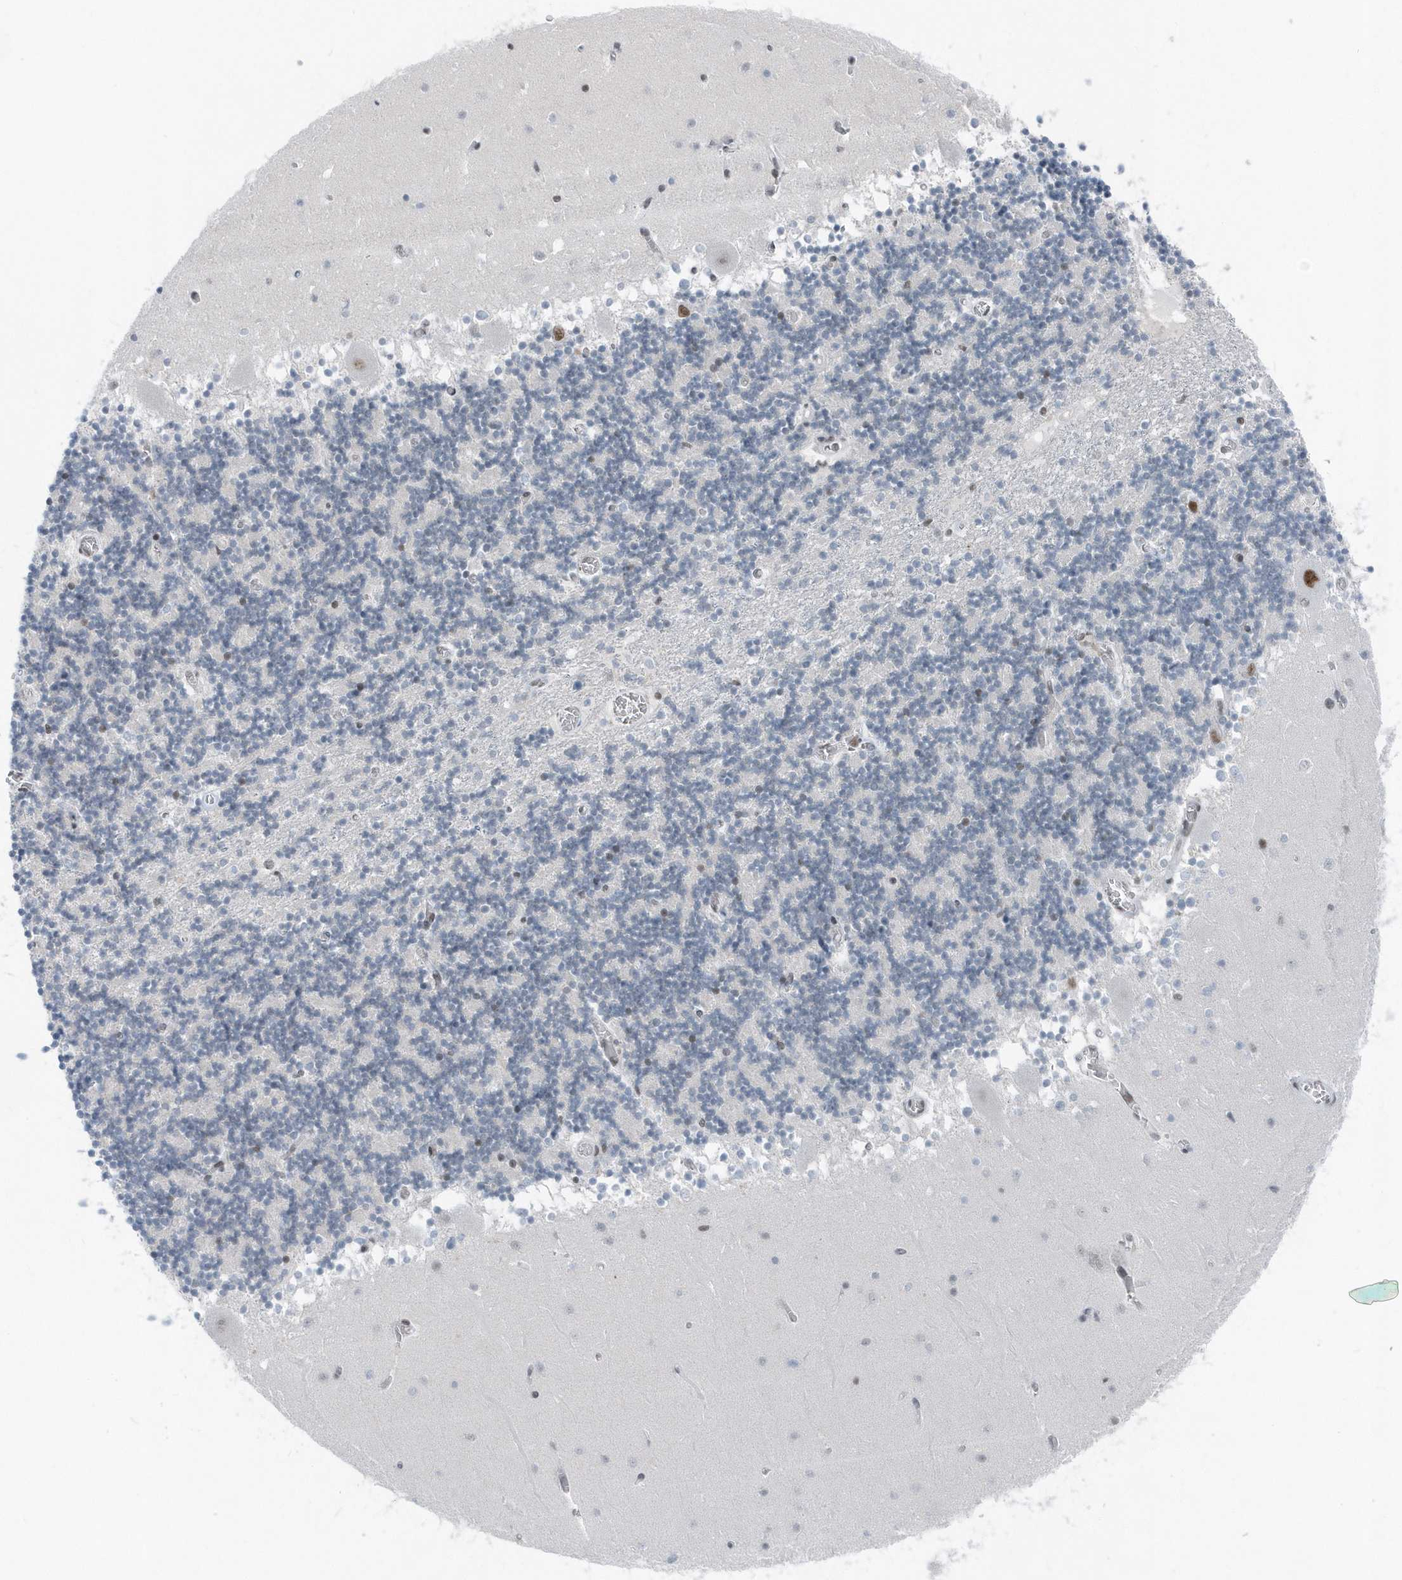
{"staining": {"intensity": "moderate", "quantity": "25%-75%", "location": "nuclear"}, "tissue": "cerebellum", "cell_type": "Cells in granular layer", "image_type": "normal", "snomed": [{"axis": "morphology", "description": "Normal tissue, NOS"}, {"axis": "topography", "description": "Cerebellum"}], "caption": "Brown immunohistochemical staining in unremarkable human cerebellum demonstrates moderate nuclear staining in about 25%-75% of cells in granular layer. The protein of interest is shown in brown color, while the nuclei are stained blue.", "gene": "FIP1L1", "patient": {"sex": "female", "age": 28}}